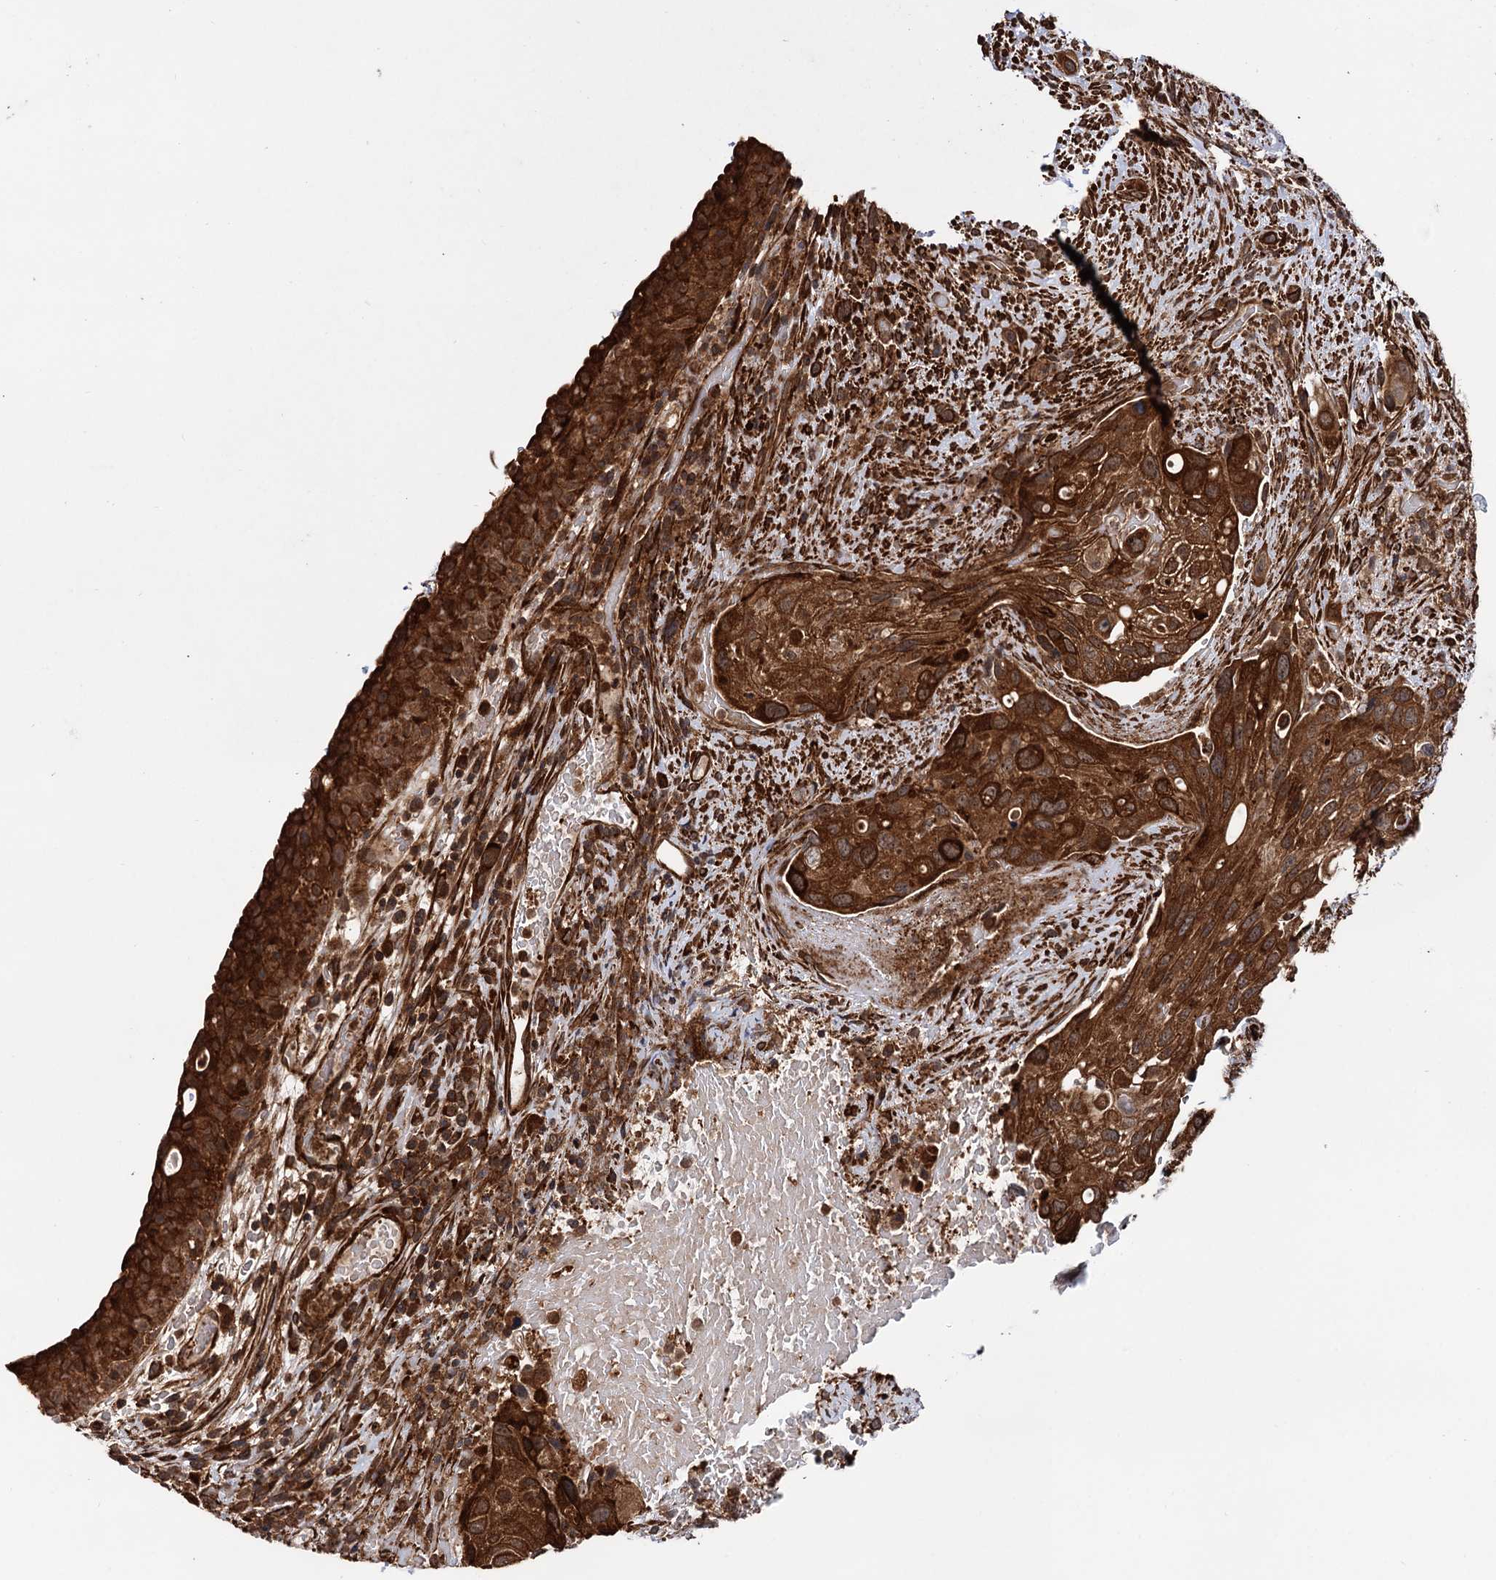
{"staining": {"intensity": "strong", "quantity": ">75%", "location": "cytoplasmic/membranous"}, "tissue": "urothelial cancer", "cell_type": "Tumor cells", "image_type": "cancer", "snomed": [{"axis": "morphology", "description": "Normal tissue, NOS"}, {"axis": "morphology", "description": "Urothelial carcinoma, High grade"}, {"axis": "topography", "description": "Vascular tissue"}, {"axis": "topography", "description": "Urinary bladder"}], "caption": "Urothelial carcinoma (high-grade) stained for a protein reveals strong cytoplasmic/membranous positivity in tumor cells.", "gene": "ATP8B4", "patient": {"sex": "female", "age": 56}}